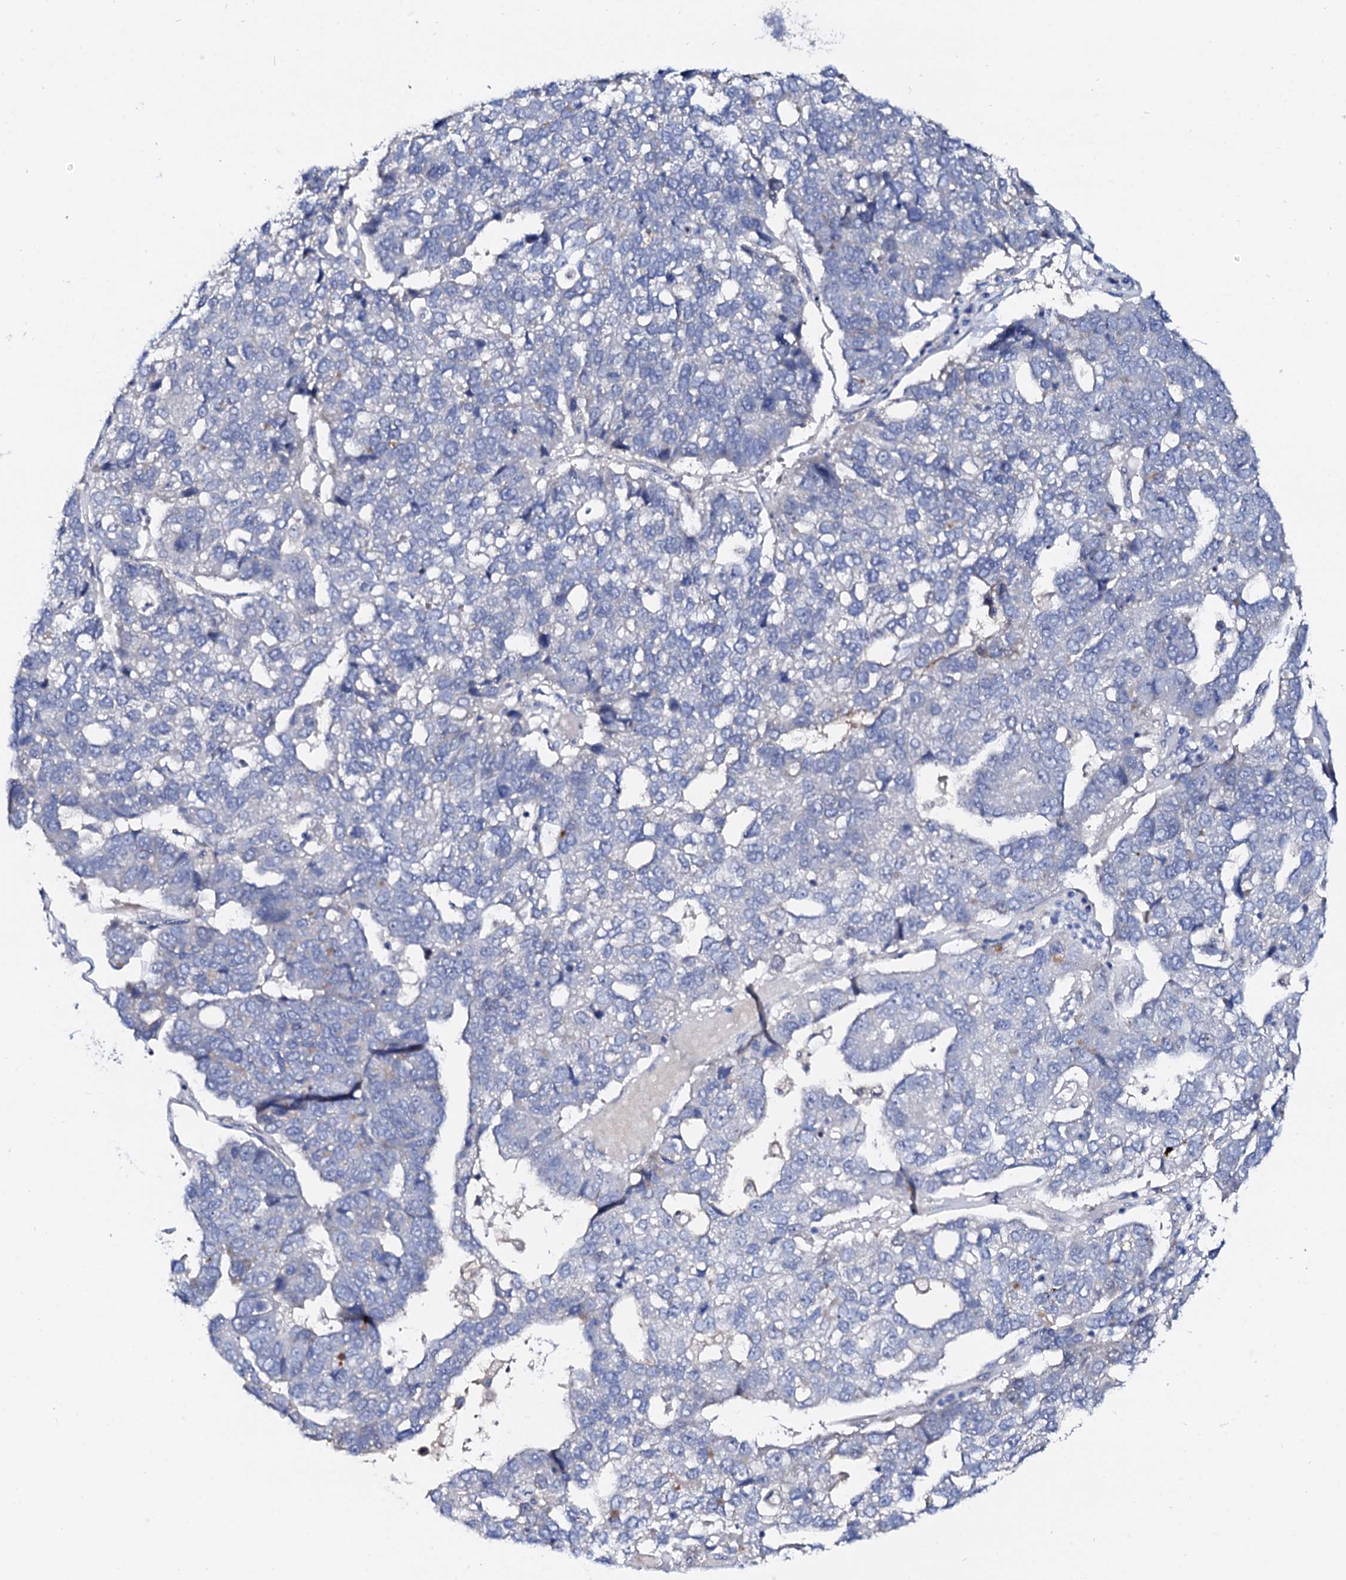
{"staining": {"intensity": "negative", "quantity": "none", "location": "none"}, "tissue": "pancreatic cancer", "cell_type": "Tumor cells", "image_type": "cancer", "snomed": [{"axis": "morphology", "description": "Adenocarcinoma, NOS"}, {"axis": "topography", "description": "Pancreas"}], "caption": "Adenocarcinoma (pancreatic) stained for a protein using immunohistochemistry displays no positivity tumor cells.", "gene": "BTBD16", "patient": {"sex": "female", "age": 61}}